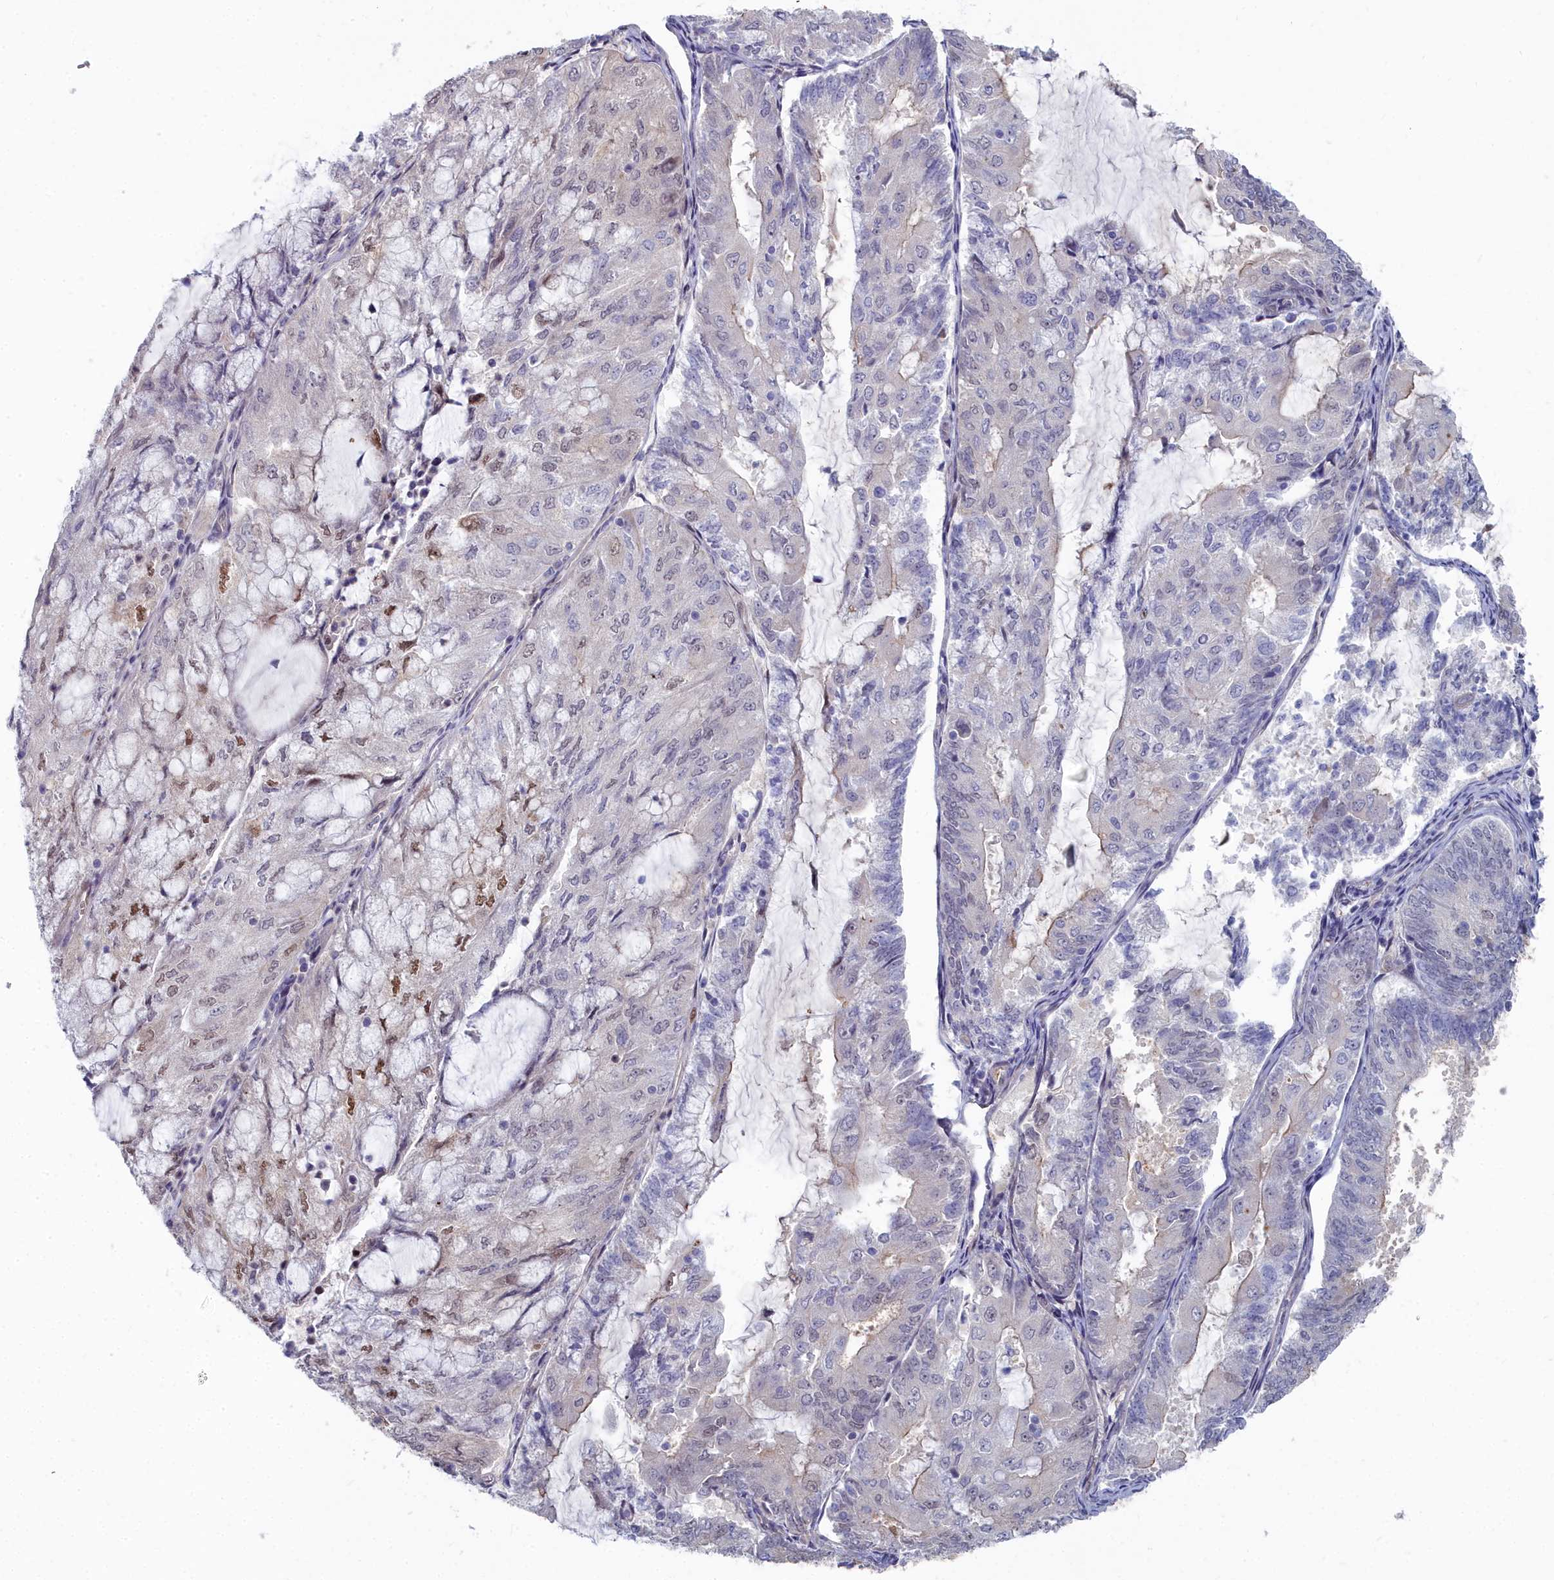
{"staining": {"intensity": "moderate", "quantity": "<25%", "location": "nuclear"}, "tissue": "endometrial cancer", "cell_type": "Tumor cells", "image_type": "cancer", "snomed": [{"axis": "morphology", "description": "Adenocarcinoma, NOS"}, {"axis": "topography", "description": "Endometrium"}], "caption": "Moderate nuclear positivity for a protein is identified in approximately <25% of tumor cells of endometrial cancer using immunohistochemistry (IHC).", "gene": "RPS27A", "patient": {"sex": "female", "age": 81}}